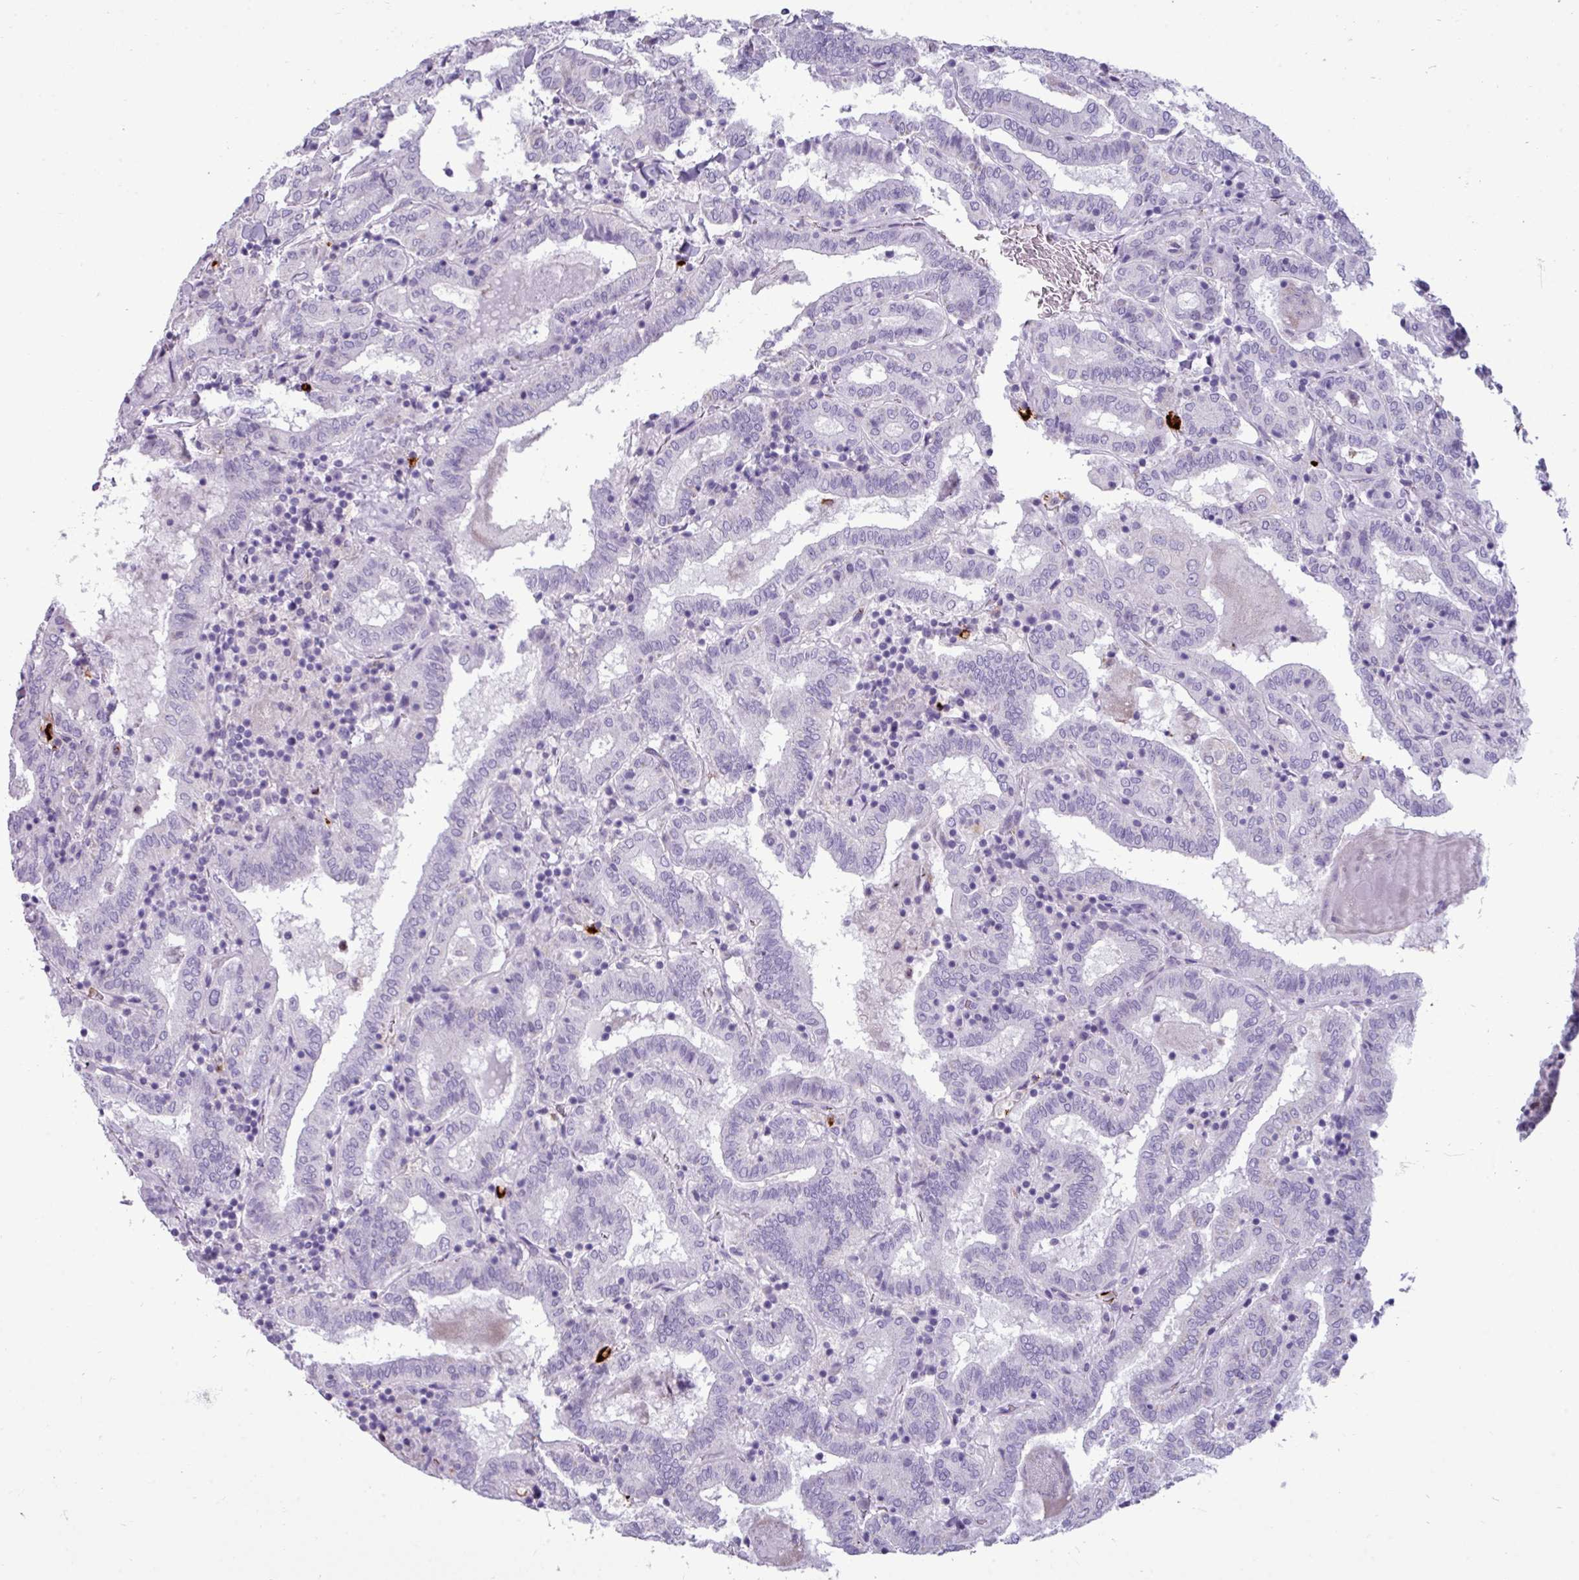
{"staining": {"intensity": "negative", "quantity": "none", "location": "none"}, "tissue": "thyroid cancer", "cell_type": "Tumor cells", "image_type": "cancer", "snomed": [{"axis": "morphology", "description": "Papillary adenocarcinoma, NOS"}, {"axis": "topography", "description": "Thyroid gland"}], "caption": "Tumor cells show no significant protein expression in thyroid cancer (papillary adenocarcinoma). The staining is performed using DAB brown chromogen with nuclei counter-stained in using hematoxylin.", "gene": "TRIM39", "patient": {"sex": "female", "age": 72}}